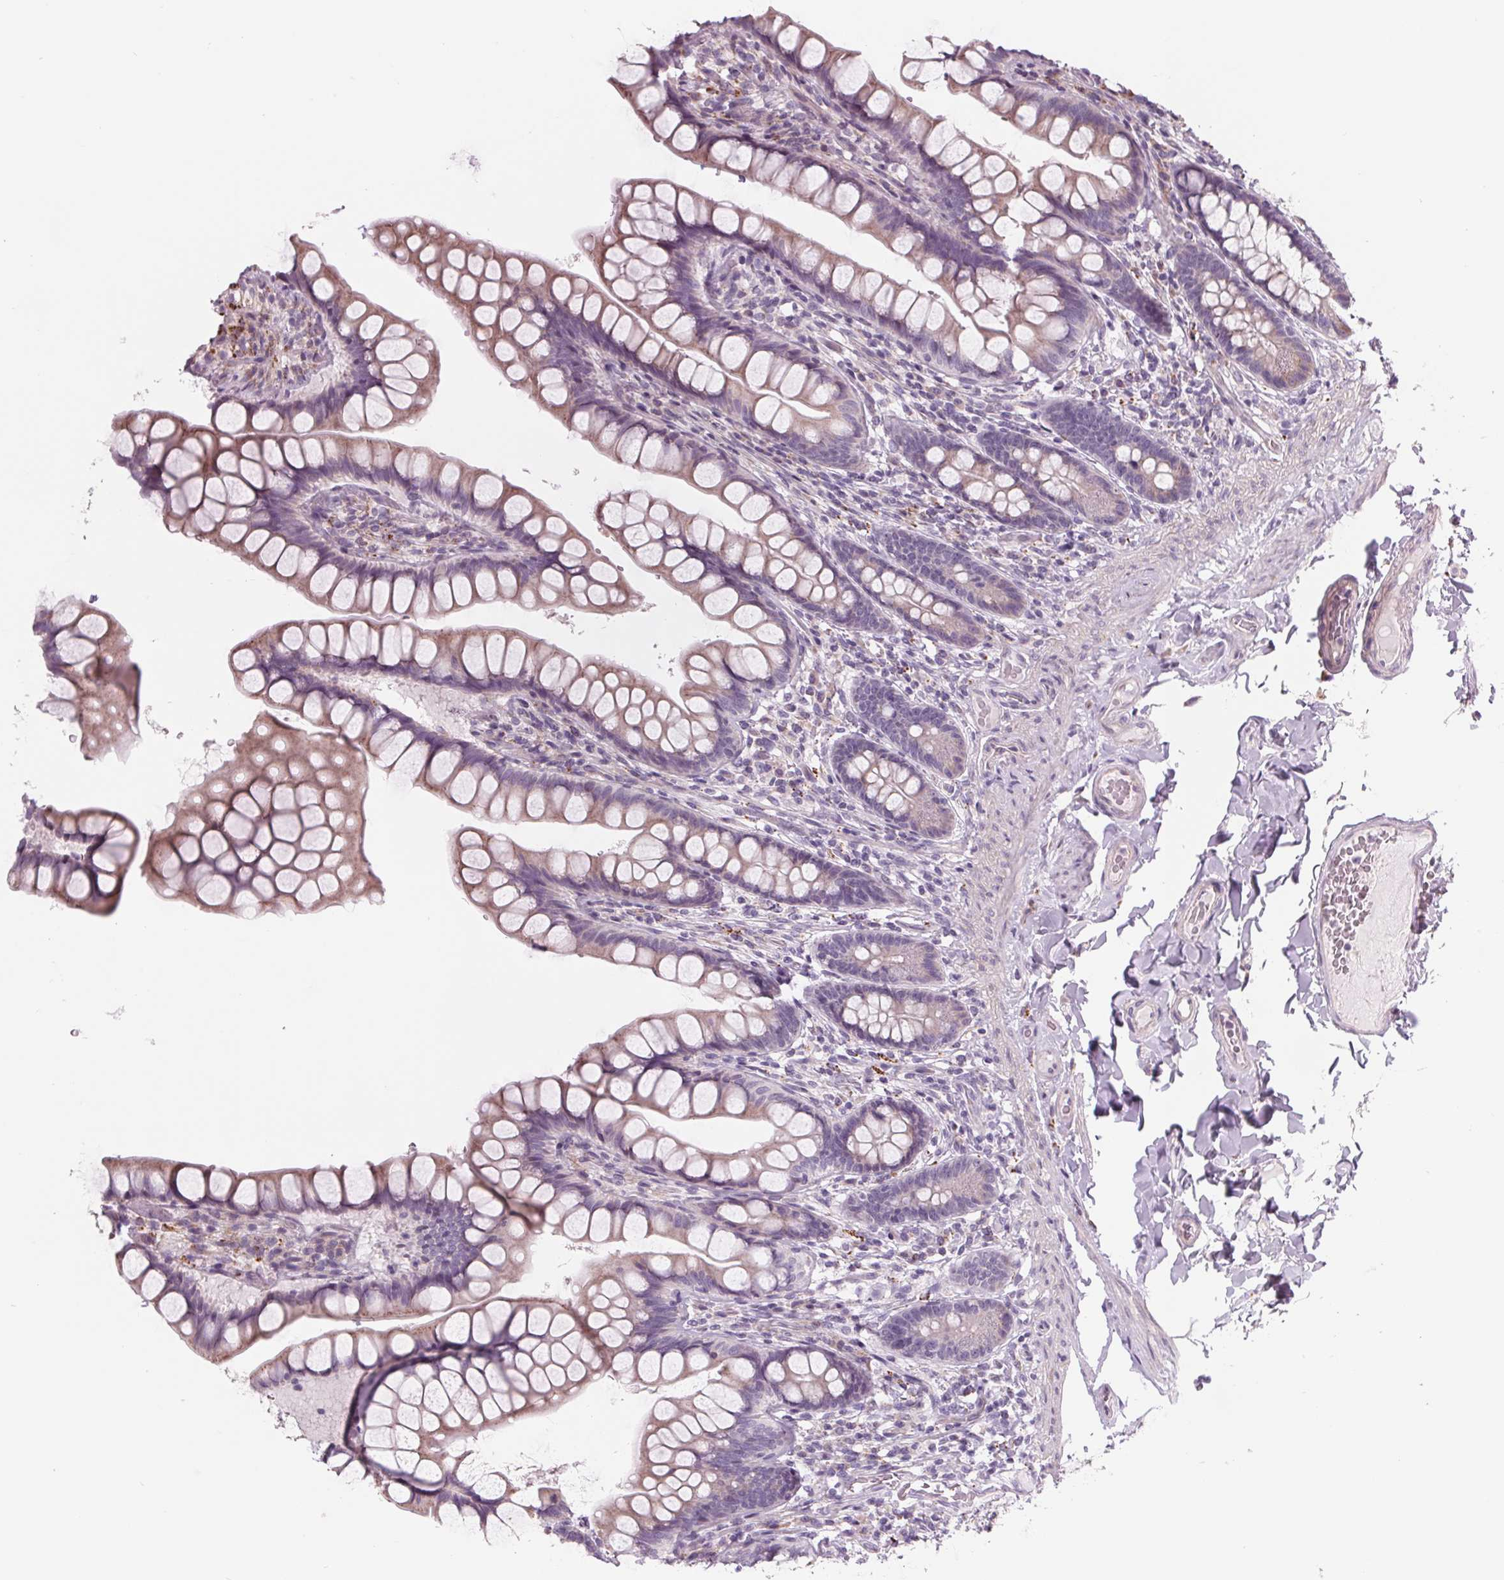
{"staining": {"intensity": "weak", "quantity": "25%-75%", "location": "cytoplasmic/membranous"}, "tissue": "small intestine", "cell_type": "Glandular cells", "image_type": "normal", "snomed": [{"axis": "morphology", "description": "Normal tissue, NOS"}, {"axis": "topography", "description": "Small intestine"}], "caption": "Small intestine stained with immunohistochemistry demonstrates weak cytoplasmic/membranous positivity in about 25%-75% of glandular cells. (IHC, brightfield microscopy, high magnification).", "gene": "SAMD5", "patient": {"sex": "male", "age": 70}}